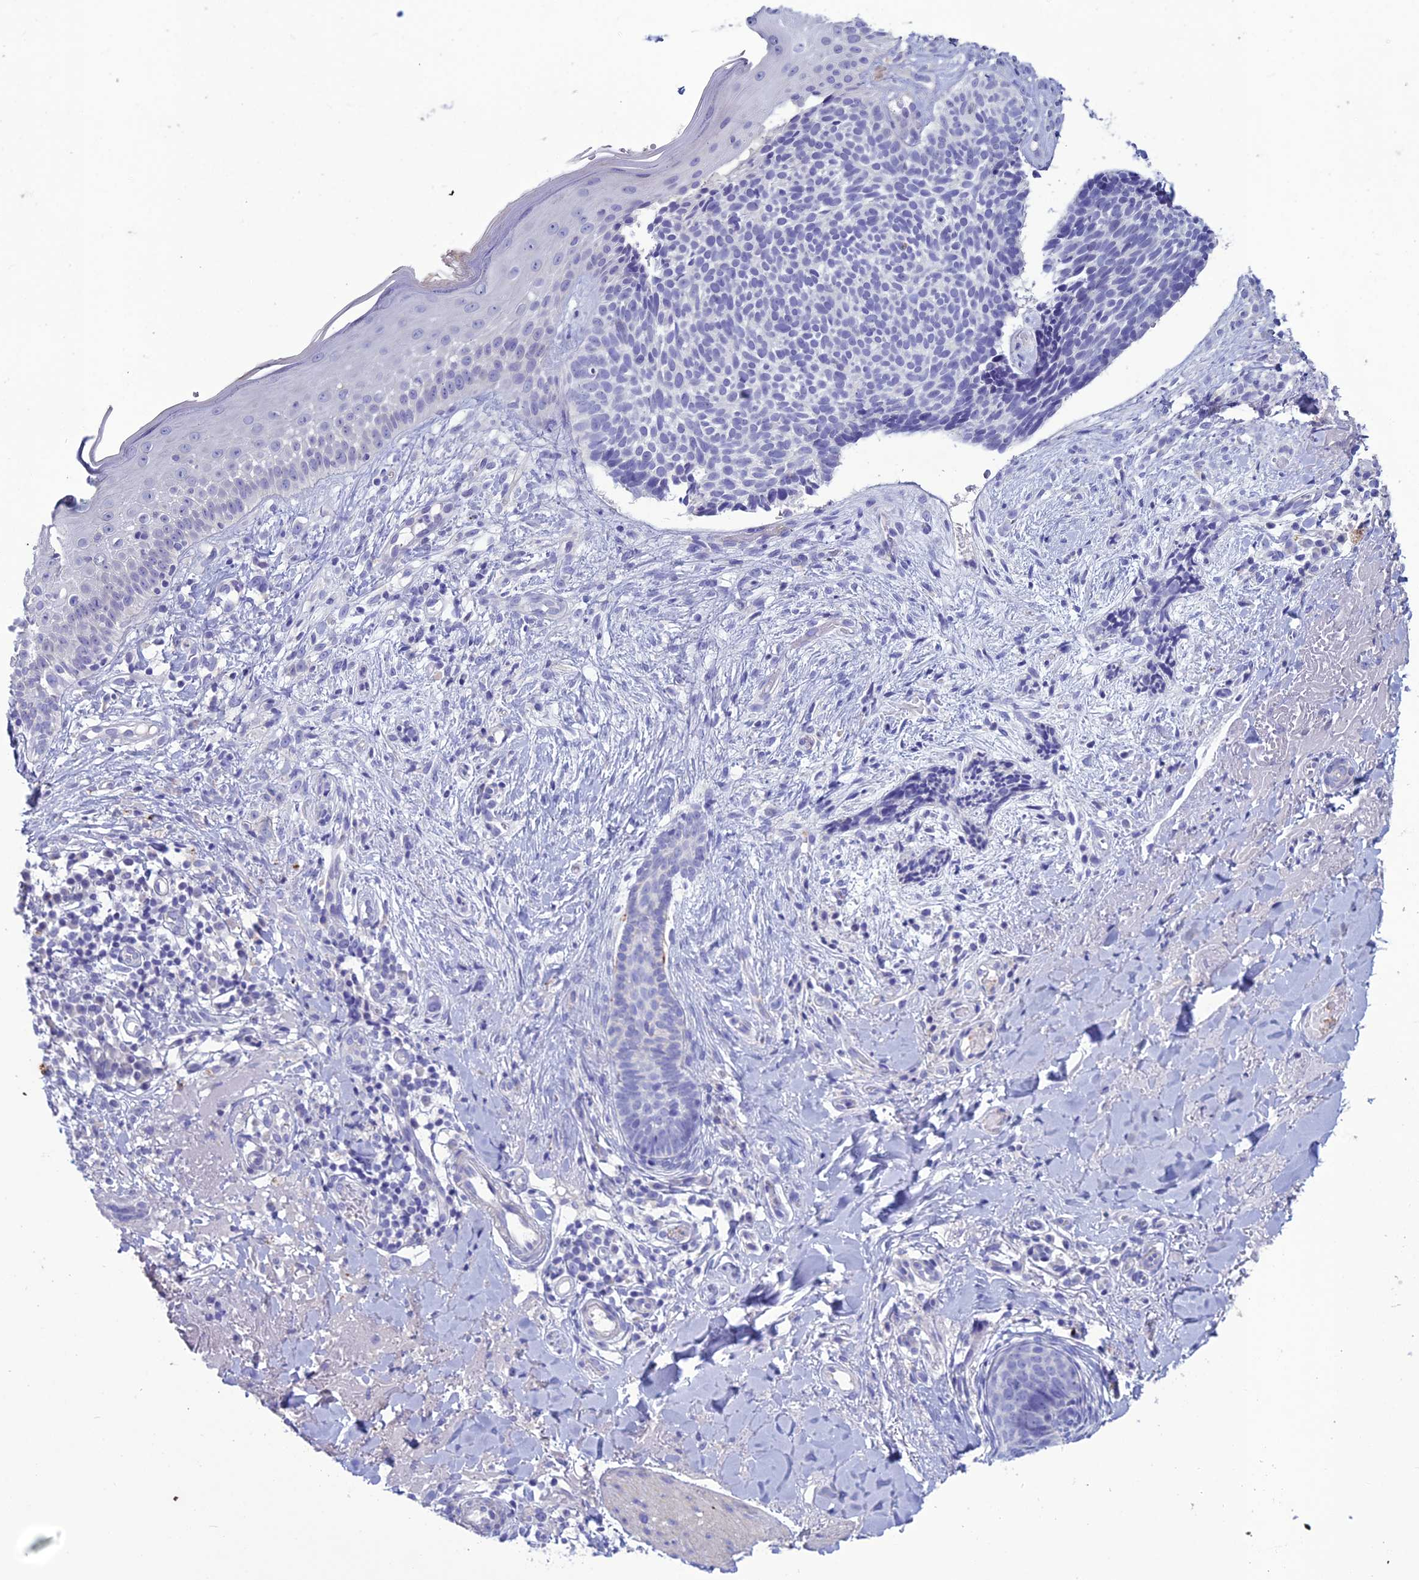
{"staining": {"intensity": "negative", "quantity": "none", "location": "none"}, "tissue": "skin cancer", "cell_type": "Tumor cells", "image_type": "cancer", "snomed": [{"axis": "morphology", "description": "Basal cell carcinoma"}, {"axis": "topography", "description": "Skin"}], "caption": "Basal cell carcinoma (skin) stained for a protein using IHC displays no staining tumor cells.", "gene": "CLEC2L", "patient": {"sex": "male", "age": 84}}